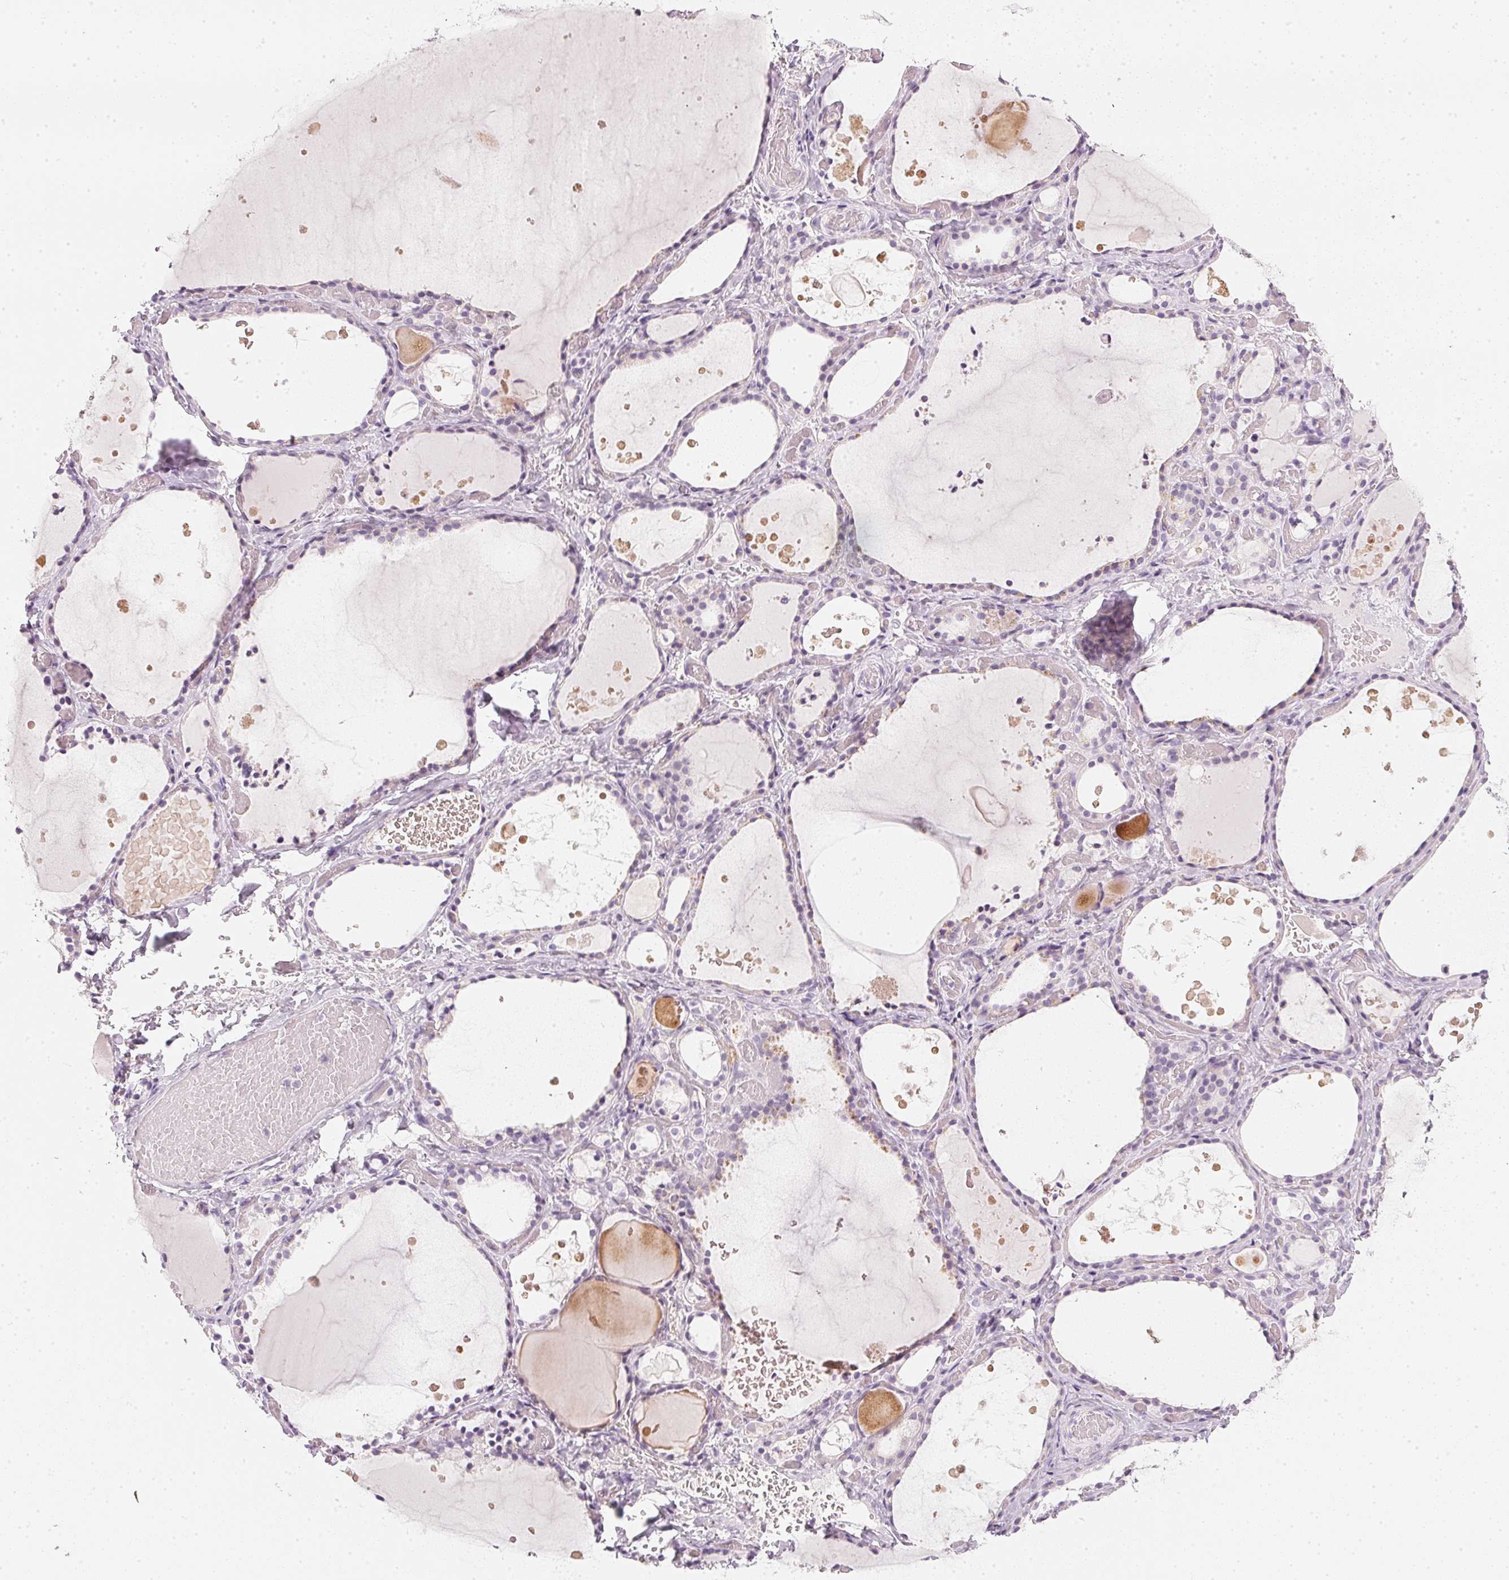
{"staining": {"intensity": "negative", "quantity": "none", "location": "none"}, "tissue": "thyroid gland", "cell_type": "Glandular cells", "image_type": "normal", "snomed": [{"axis": "morphology", "description": "Normal tissue, NOS"}, {"axis": "topography", "description": "Thyroid gland"}], "caption": "This is a photomicrograph of immunohistochemistry staining of unremarkable thyroid gland, which shows no positivity in glandular cells.", "gene": "CHST4", "patient": {"sex": "female", "age": 56}}